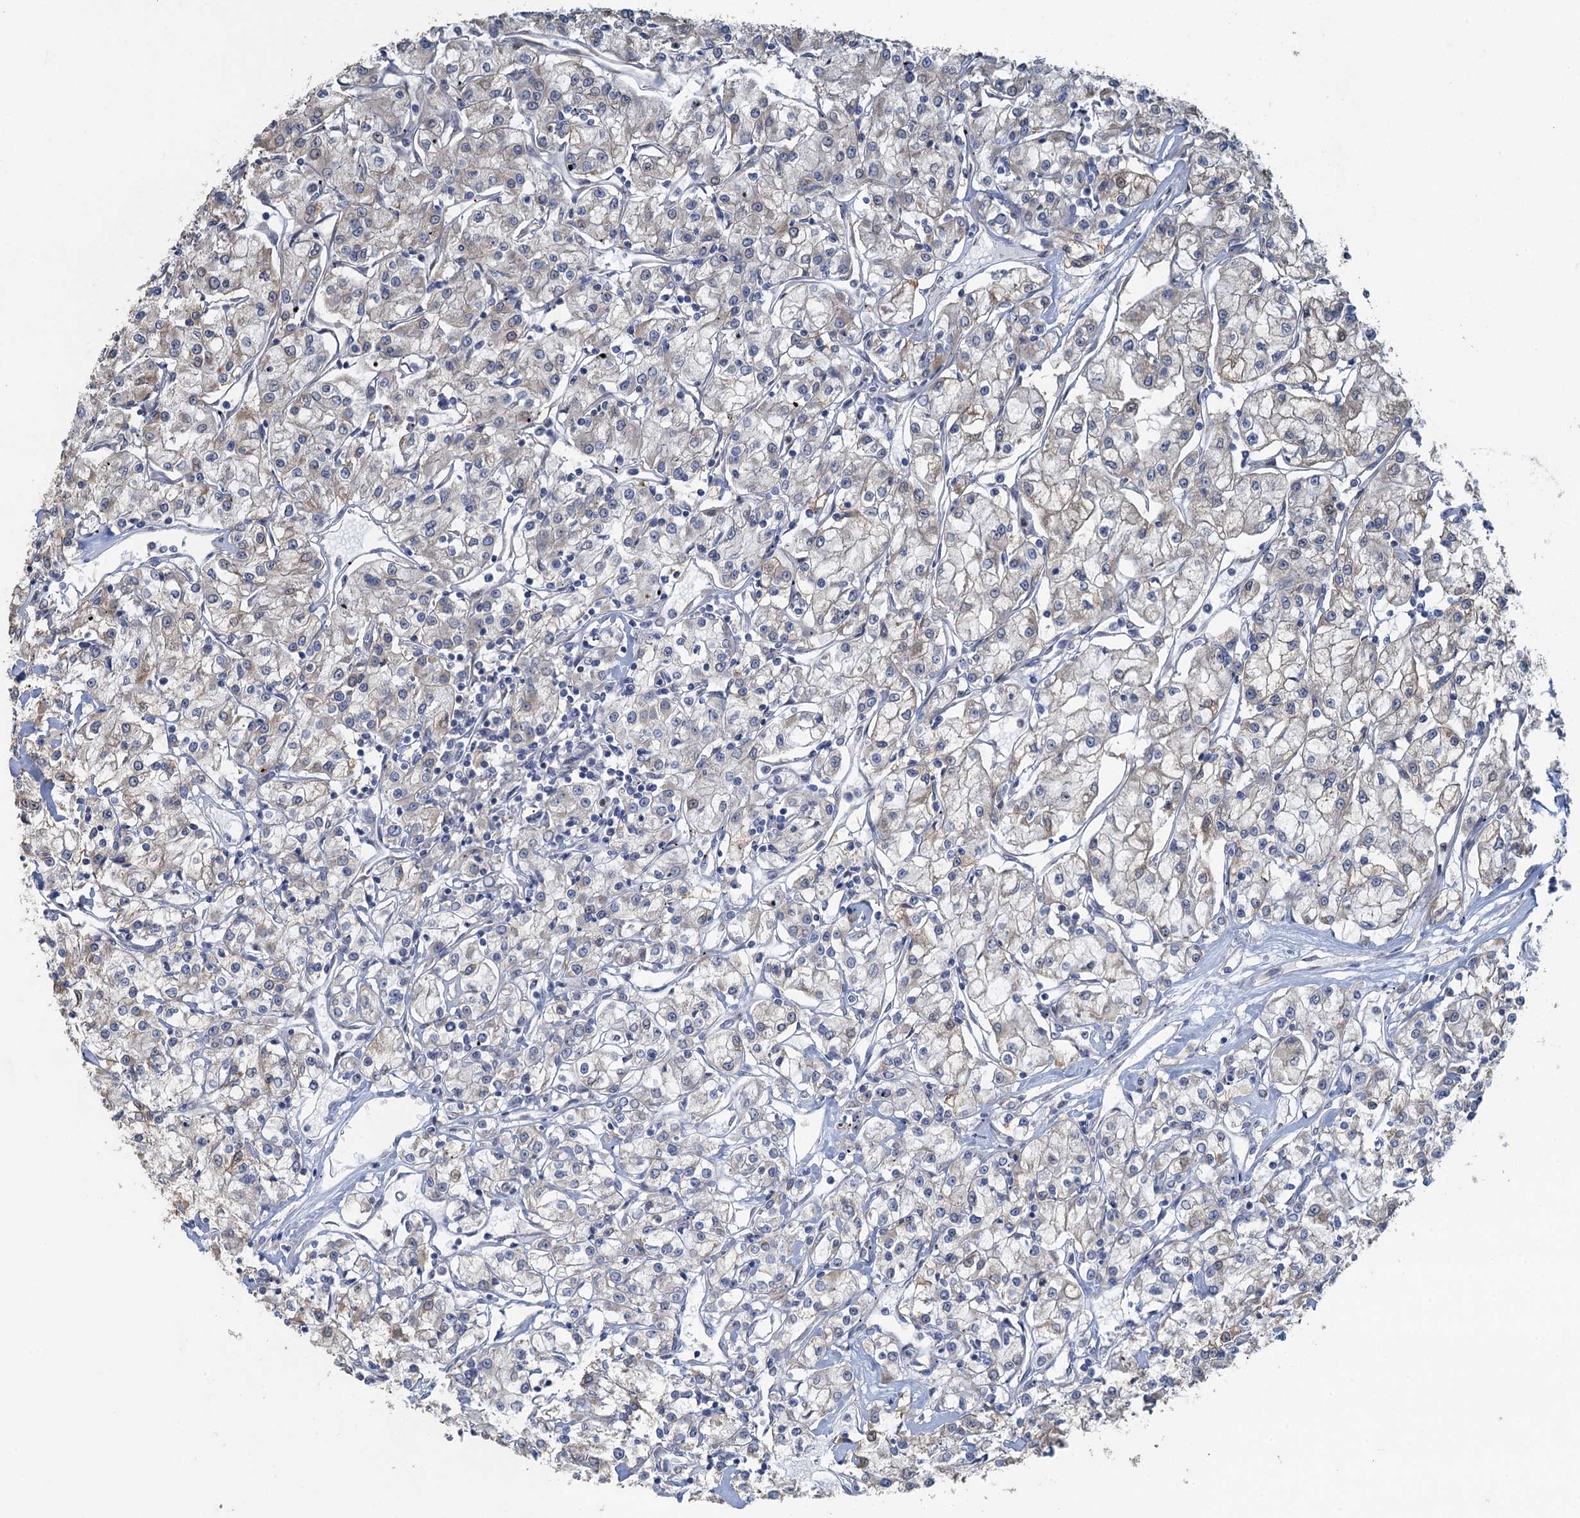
{"staining": {"intensity": "negative", "quantity": "none", "location": "none"}, "tissue": "renal cancer", "cell_type": "Tumor cells", "image_type": "cancer", "snomed": [{"axis": "morphology", "description": "Adenocarcinoma, NOS"}, {"axis": "topography", "description": "Kidney"}], "caption": "Tumor cells show no significant protein expression in renal cancer.", "gene": "TEX35", "patient": {"sex": "female", "age": 59}}